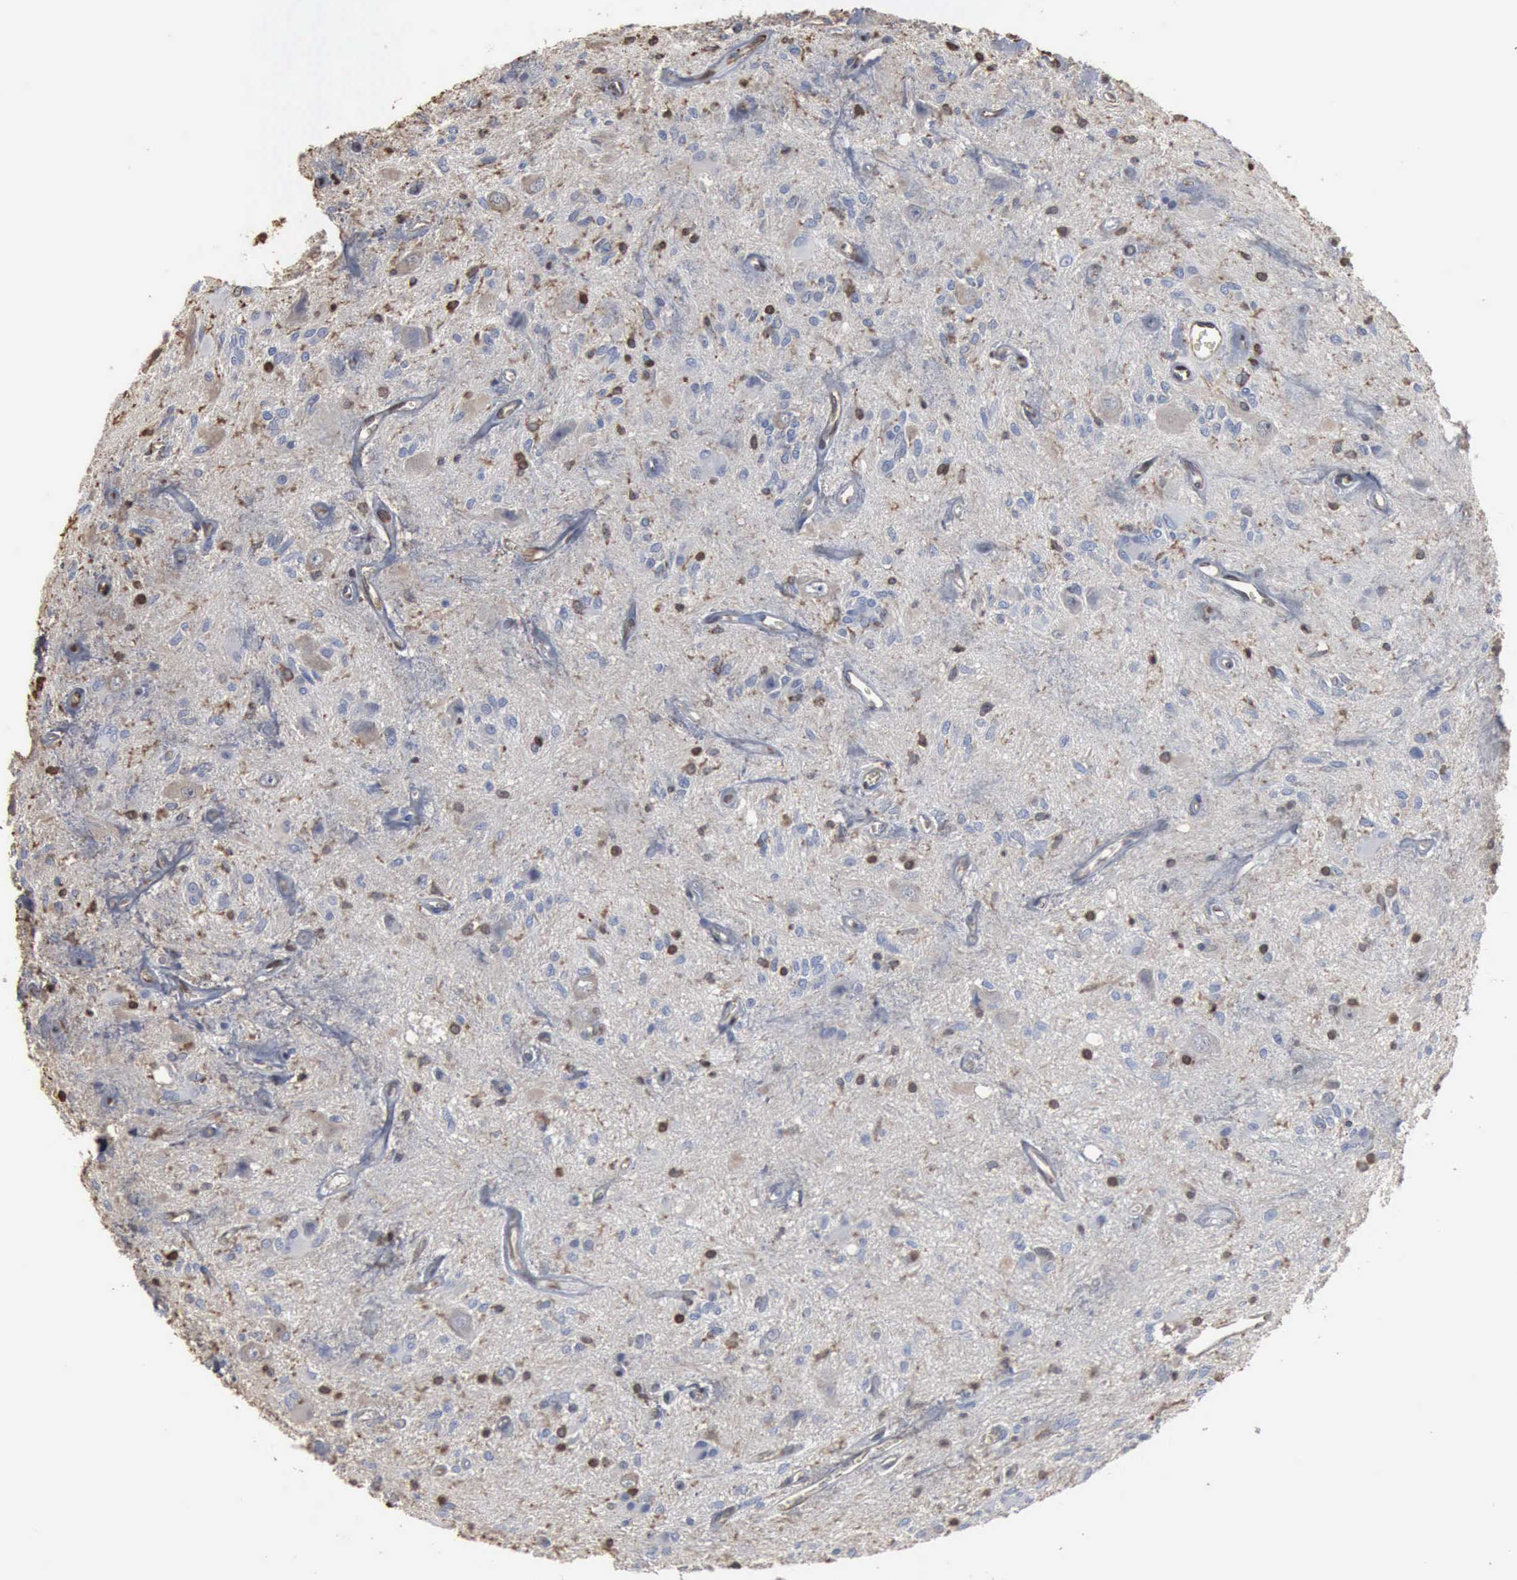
{"staining": {"intensity": "negative", "quantity": "none", "location": "none"}, "tissue": "glioma", "cell_type": "Tumor cells", "image_type": "cancer", "snomed": [{"axis": "morphology", "description": "Glioma, malignant, Low grade"}, {"axis": "topography", "description": "Brain"}], "caption": "Immunohistochemical staining of glioma shows no significant positivity in tumor cells.", "gene": "FSCN1", "patient": {"sex": "female", "age": 15}}